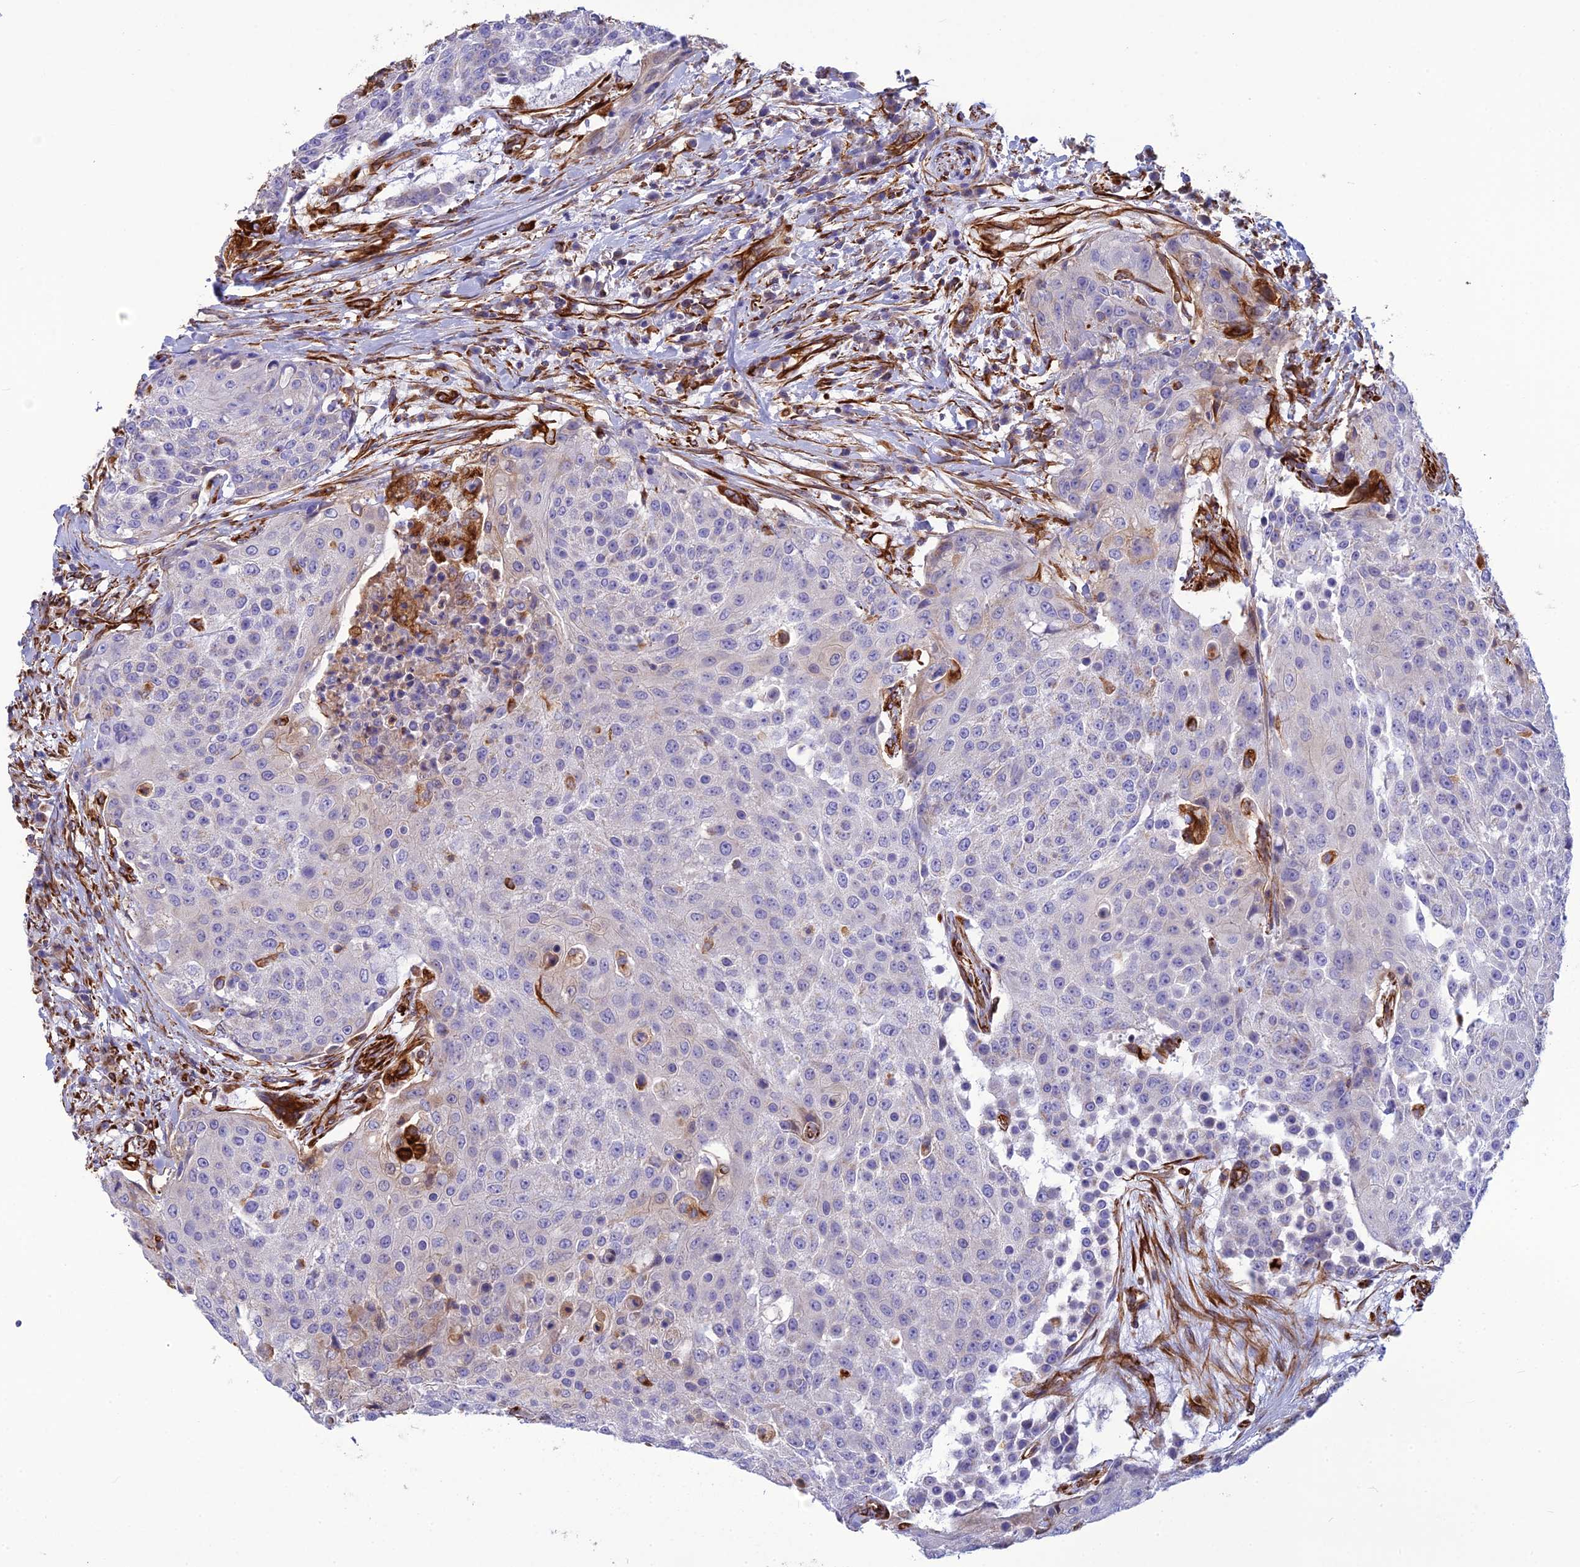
{"staining": {"intensity": "negative", "quantity": "none", "location": "none"}, "tissue": "urothelial cancer", "cell_type": "Tumor cells", "image_type": "cancer", "snomed": [{"axis": "morphology", "description": "Urothelial carcinoma, High grade"}, {"axis": "topography", "description": "Urinary bladder"}], "caption": "DAB (3,3'-diaminobenzidine) immunohistochemical staining of human high-grade urothelial carcinoma demonstrates no significant staining in tumor cells.", "gene": "FBXL20", "patient": {"sex": "female", "age": 63}}